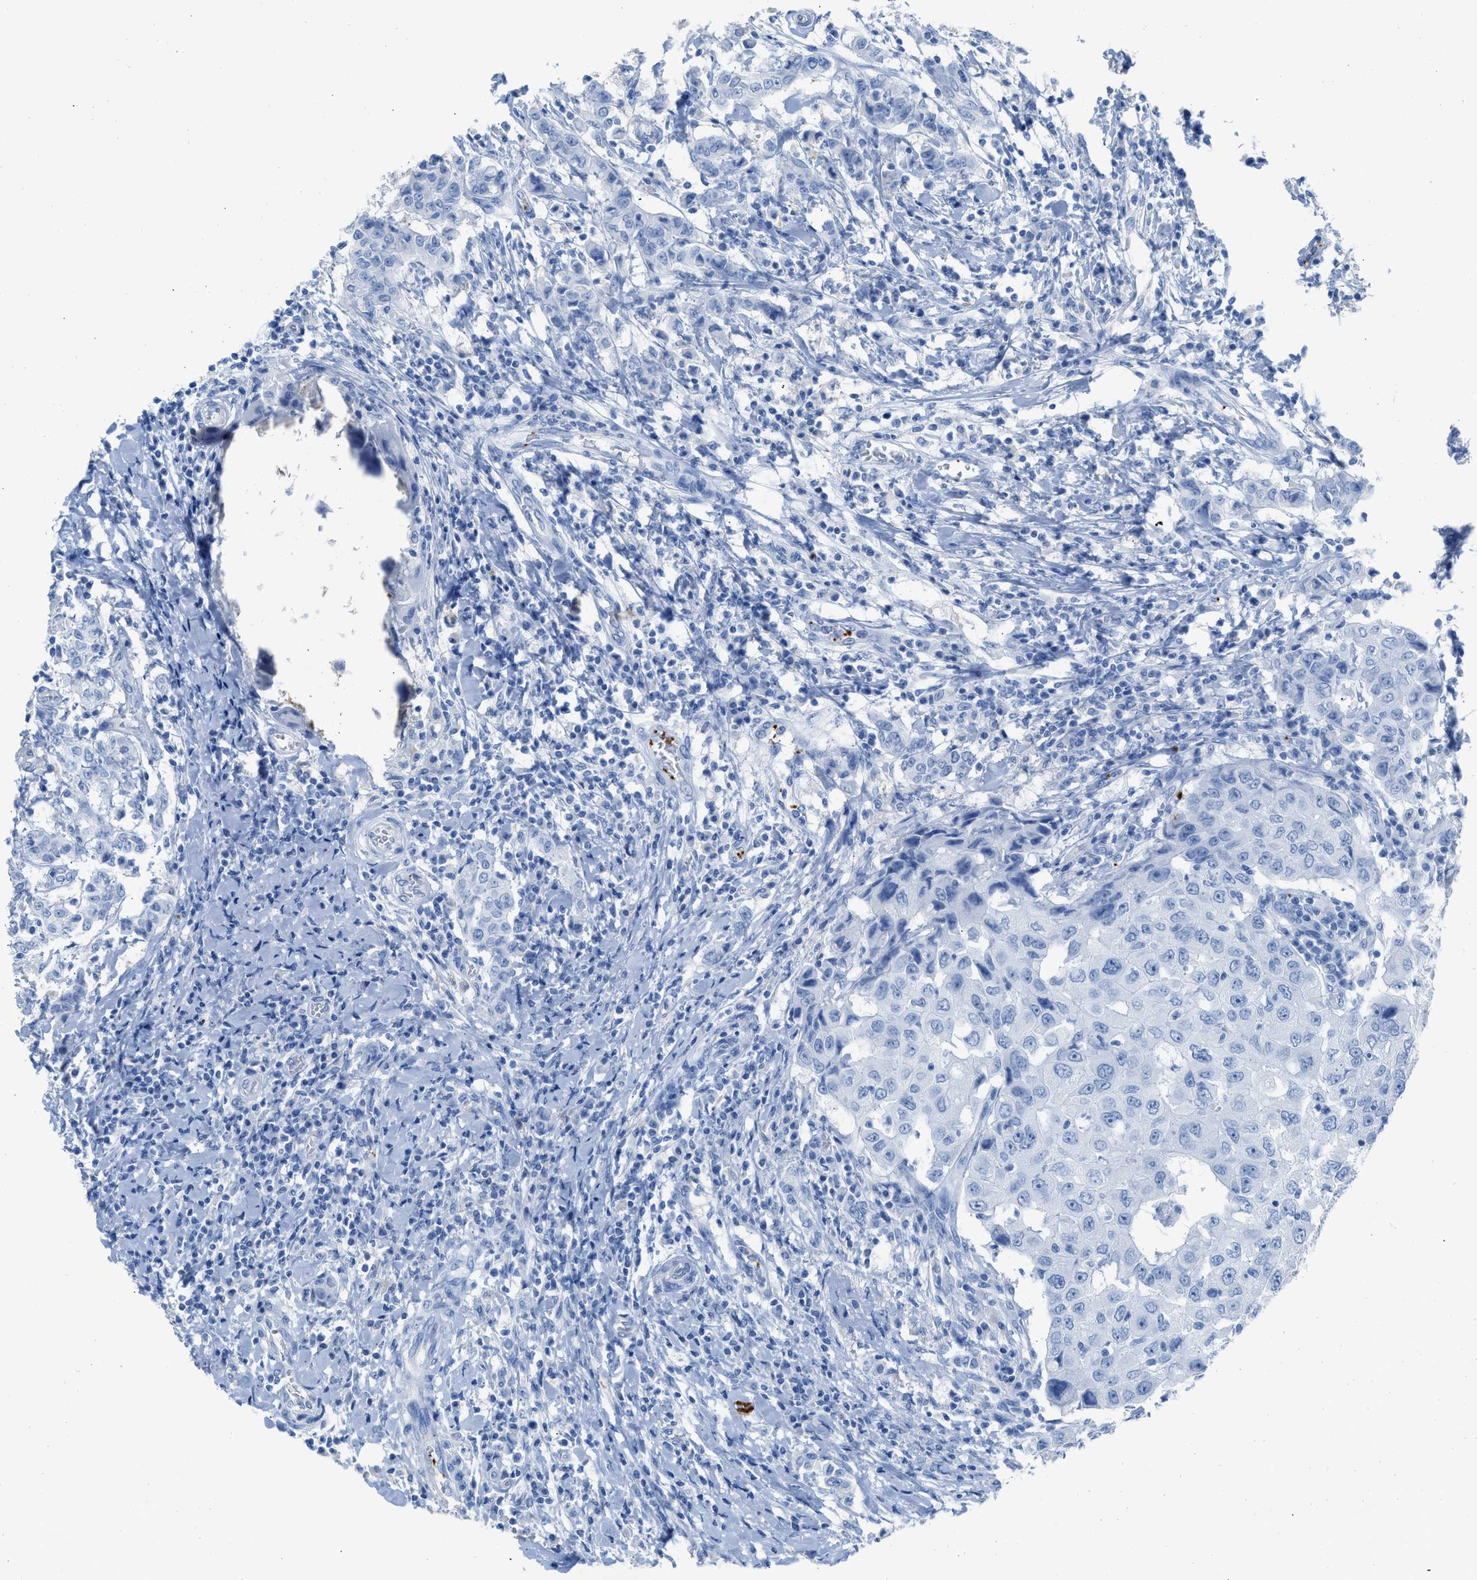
{"staining": {"intensity": "negative", "quantity": "none", "location": "none"}, "tissue": "breast cancer", "cell_type": "Tumor cells", "image_type": "cancer", "snomed": [{"axis": "morphology", "description": "Duct carcinoma"}, {"axis": "topography", "description": "Breast"}], "caption": "This is an immunohistochemistry histopathology image of breast cancer (invasive ductal carcinoma). There is no expression in tumor cells.", "gene": "FAIM2", "patient": {"sex": "female", "age": 27}}